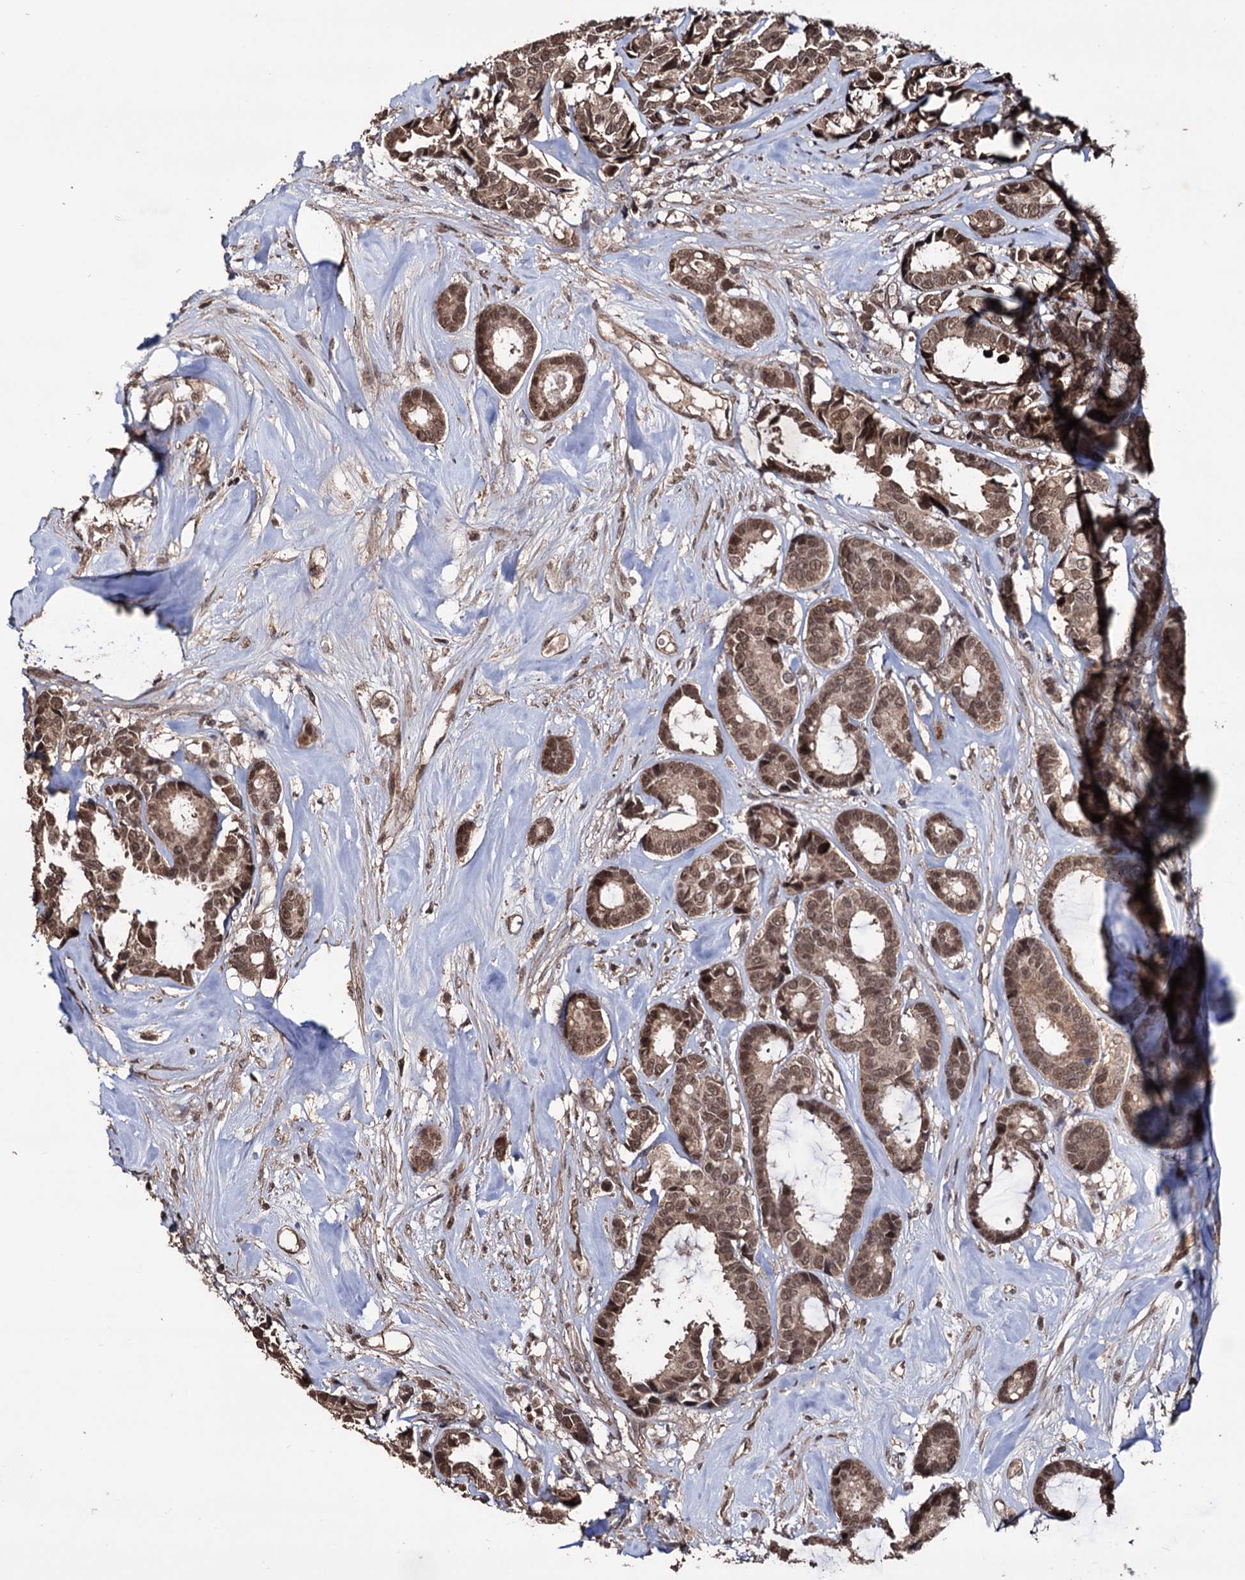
{"staining": {"intensity": "moderate", "quantity": ">75%", "location": "cytoplasmic/membranous,nuclear"}, "tissue": "breast cancer", "cell_type": "Tumor cells", "image_type": "cancer", "snomed": [{"axis": "morphology", "description": "Duct carcinoma"}, {"axis": "topography", "description": "Breast"}], "caption": "Protein analysis of breast cancer (invasive ductal carcinoma) tissue reveals moderate cytoplasmic/membranous and nuclear positivity in about >75% of tumor cells.", "gene": "KLF5", "patient": {"sex": "female", "age": 87}}